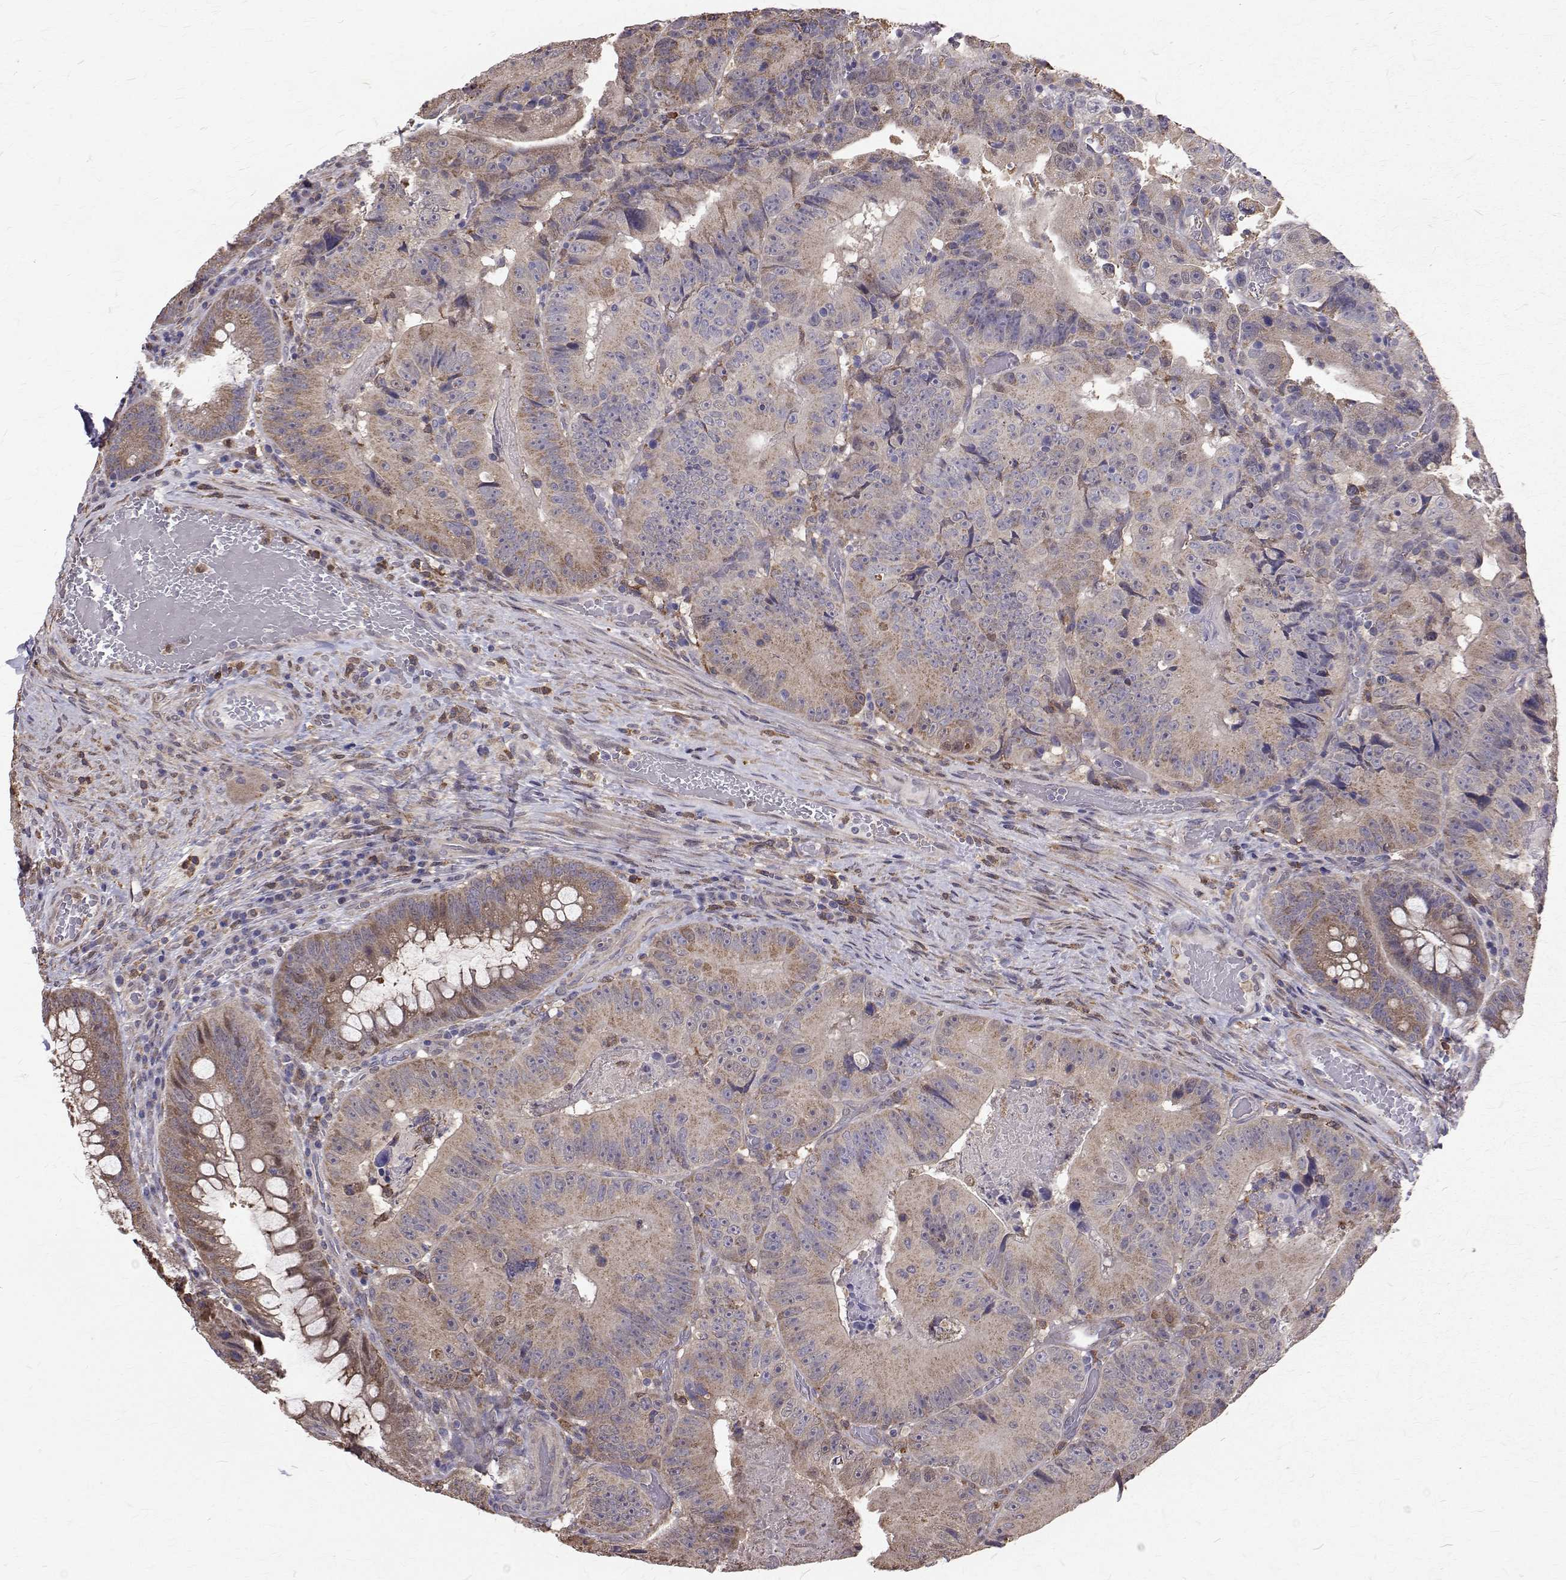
{"staining": {"intensity": "weak", "quantity": ">75%", "location": "cytoplasmic/membranous"}, "tissue": "colorectal cancer", "cell_type": "Tumor cells", "image_type": "cancer", "snomed": [{"axis": "morphology", "description": "Adenocarcinoma, NOS"}, {"axis": "topography", "description": "Colon"}], "caption": "Immunohistochemistry staining of colorectal cancer, which shows low levels of weak cytoplasmic/membranous expression in approximately >75% of tumor cells indicating weak cytoplasmic/membranous protein positivity. The staining was performed using DAB (brown) for protein detection and nuclei were counterstained in hematoxylin (blue).", "gene": "CCDC89", "patient": {"sex": "female", "age": 86}}